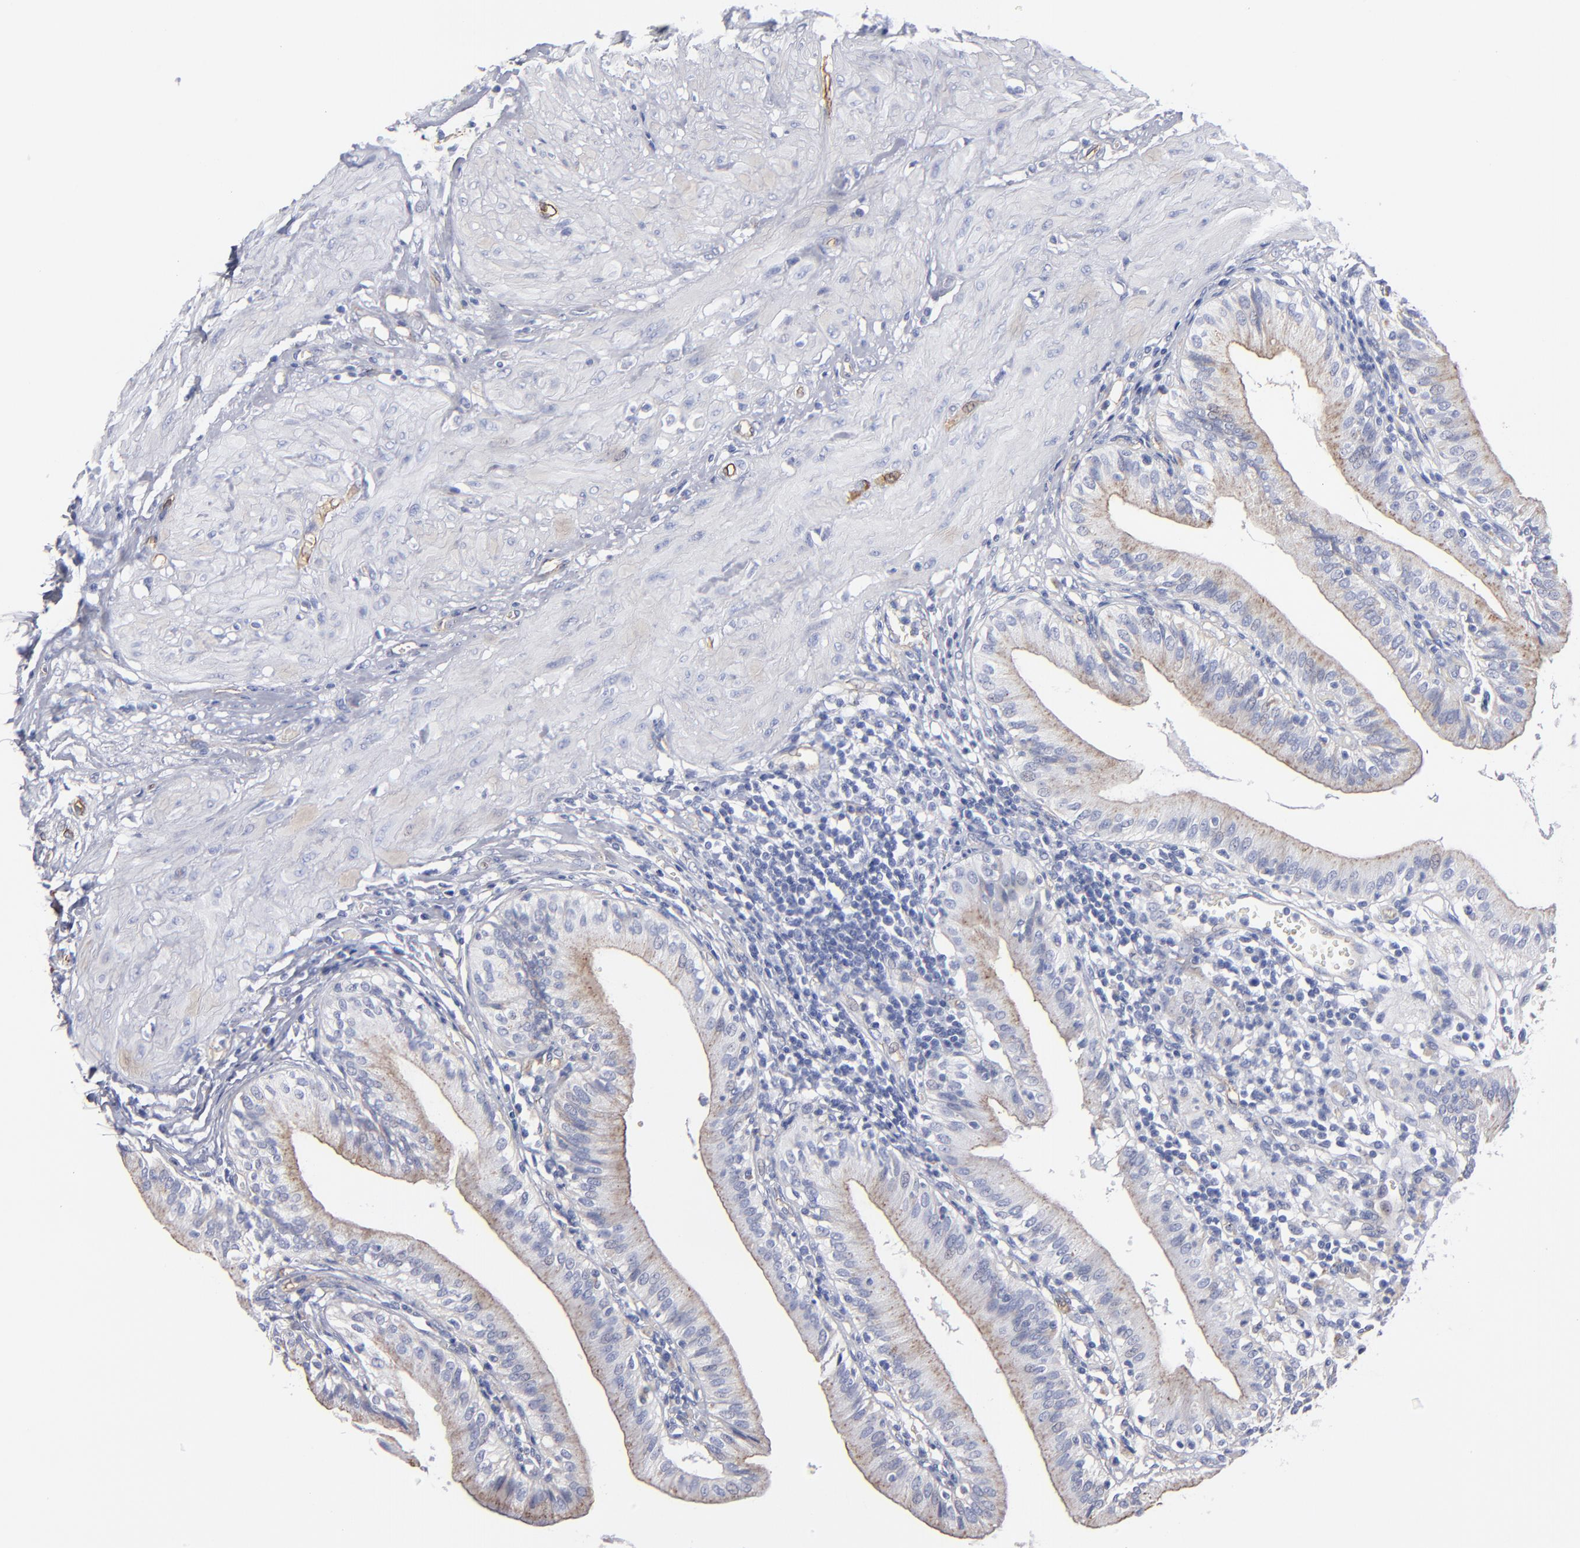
{"staining": {"intensity": "weak", "quantity": "25%-75%", "location": "cytoplasmic/membranous"}, "tissue": "gallbladder", "cell_type": "Glandular cells", "image_type": "normal", "snomed": [{"axis": "morphology", "description": "Normal tissue, NOS"}, {"axis": "topography", "description": "Gallbladder"}], "caption": "A brown stain shows weak cytoplasmic/membranous positivity of a protein in glandular cells of normal human gallbladder.", "gene": "TM4SF1", "patient": {"sex": "male", "age": 58}}